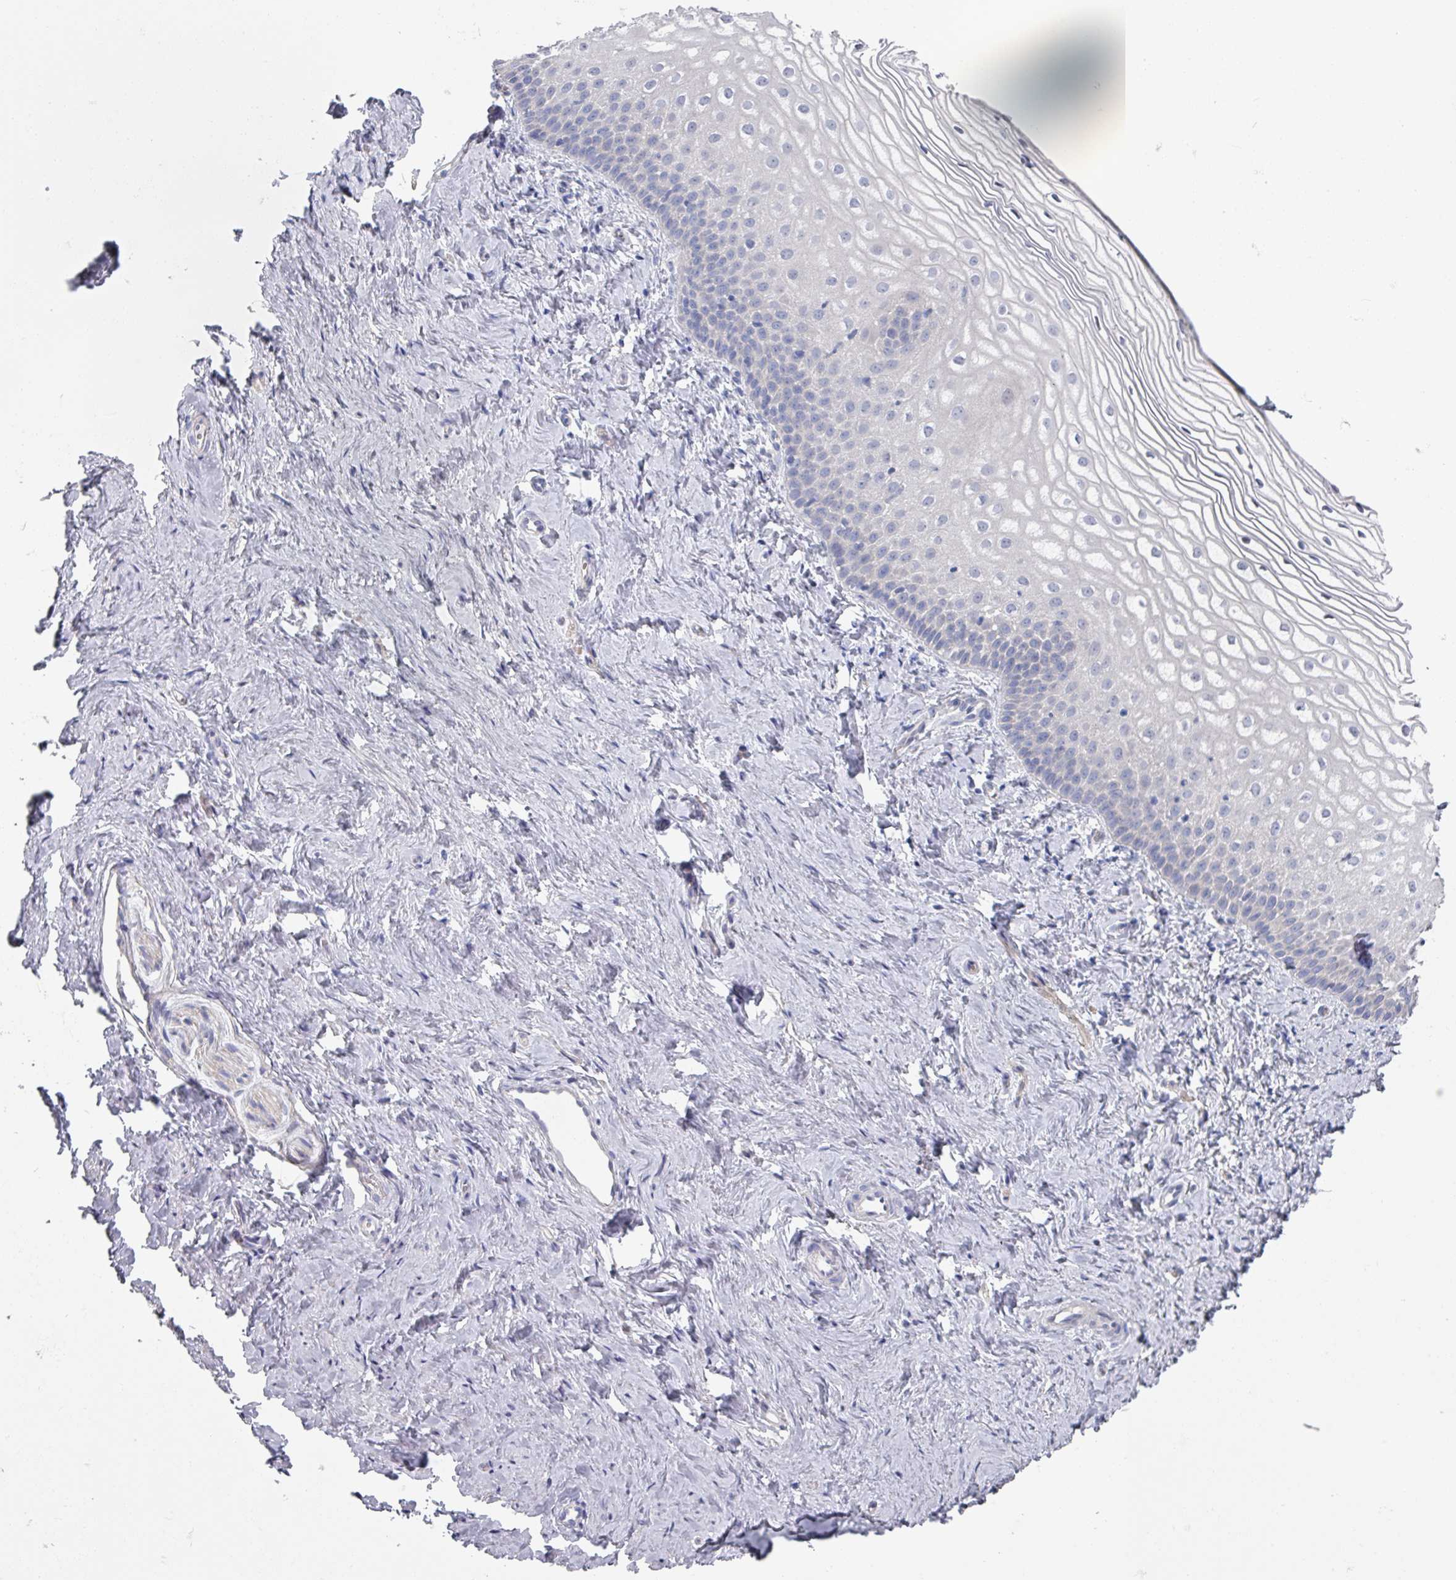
{"staining": {"intensity": "negative", "quantity": "none", "location": "none"}, "tissue": "vagina", "cell_type": "Squamous epithelial cells", "image_type": "normal", "snomed": [{"axis": "morphology", "description": "Normal tissue, NOS"}, {"axis": "topography", "description": "Vagina"}], "caption": "Protein analysis of benign vagina shows no significant staining in squamous epithelial cells.", "gene": "EFL1", "patient": {"sex": "female", "age": 56}}